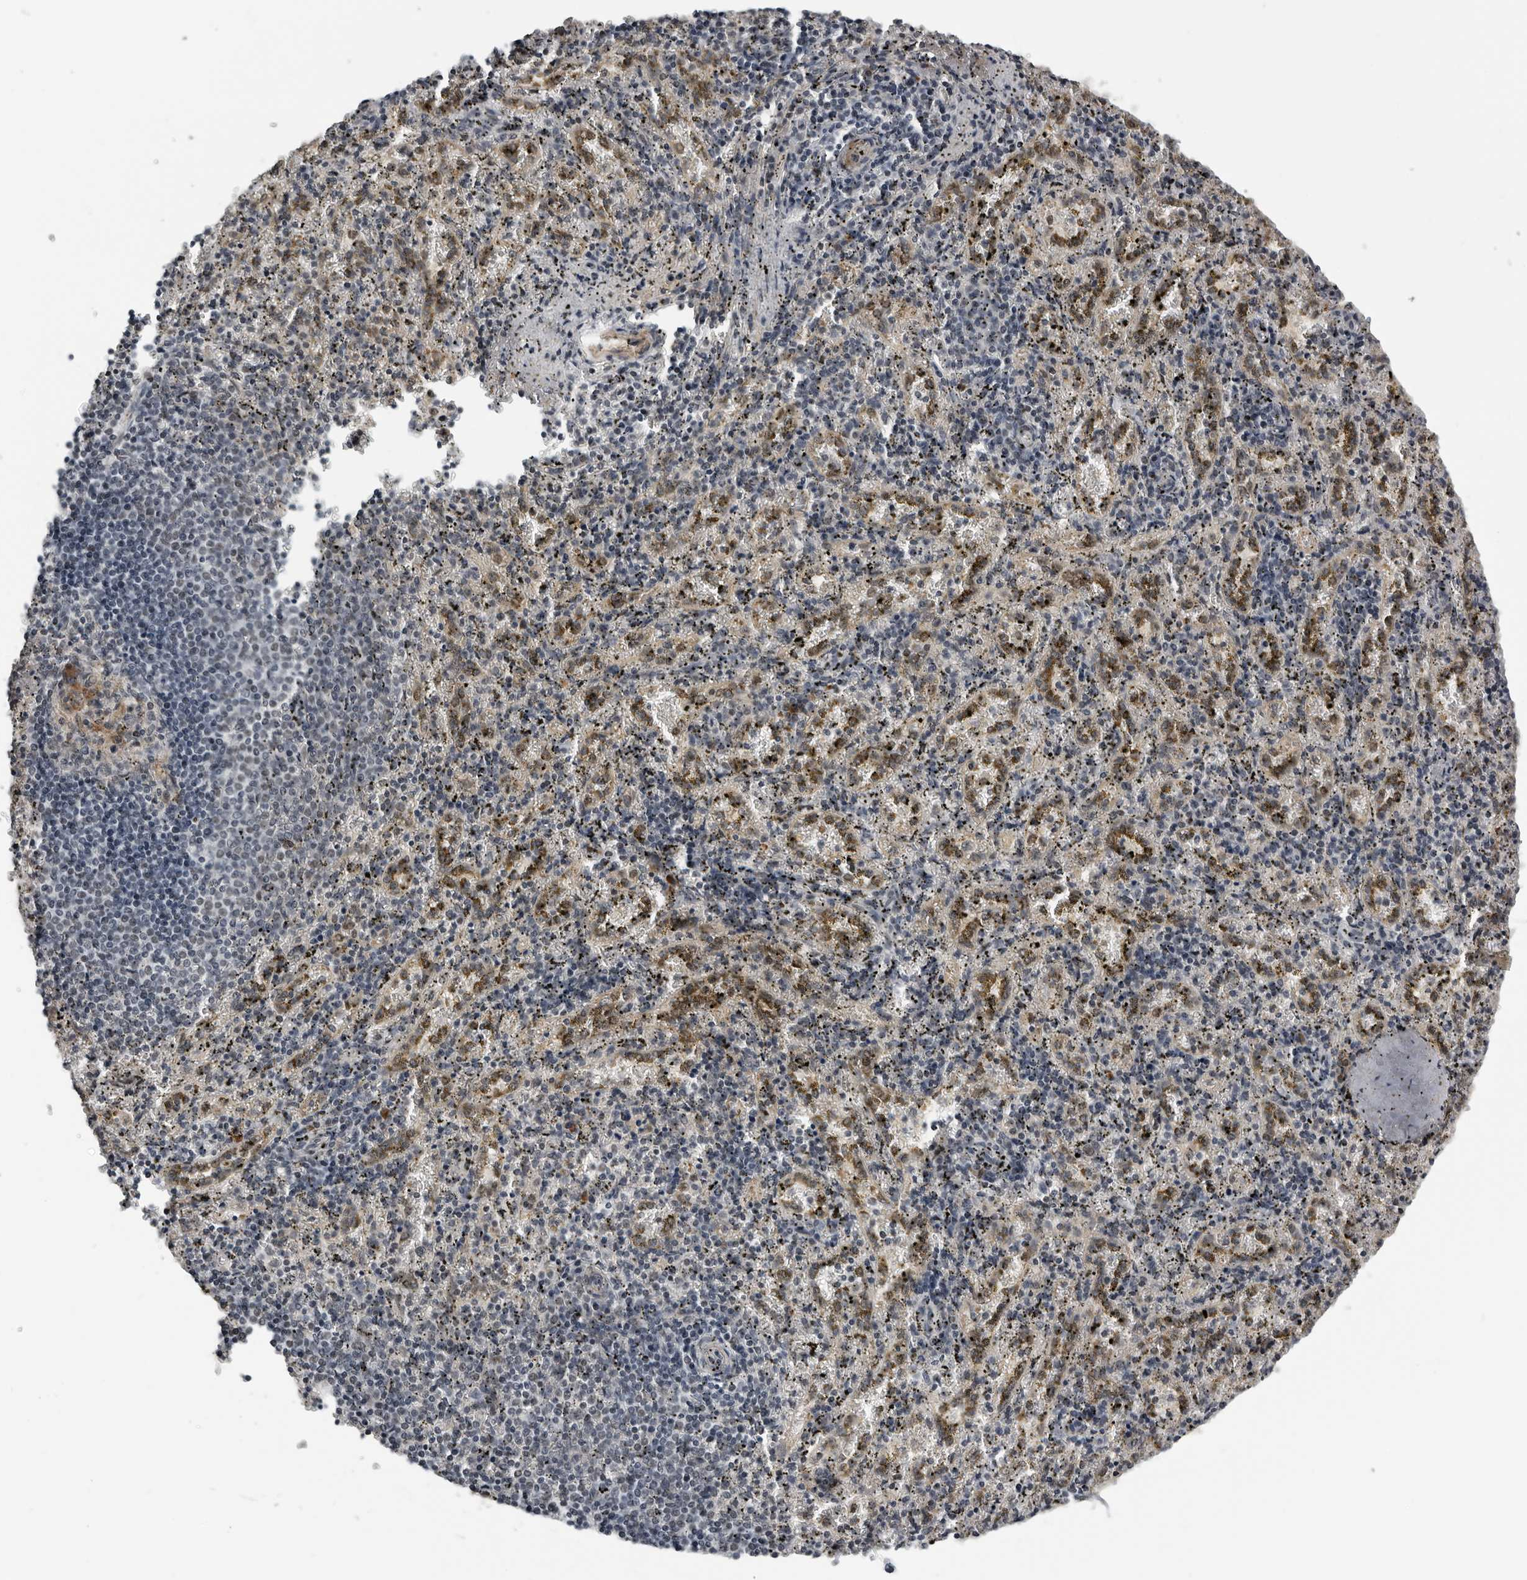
{"staining": {"intensity": "negative", "quantity": "none", "location": "none"}, "tissue": "spleen", "cell_type": "Cells in red pulp", "image_type": "normal", "snomed": [{"axis": "morphology", "description": "Normal tissue, NOS"}, {"axis": "topography", "description": "Spleen"}], "caption": "Immunohistochemical staining of benign human spleen reveals no significant expression in cells in red pulp.", "gene": "ALPK2", "patient": {"sex": "male", "age": 11}}